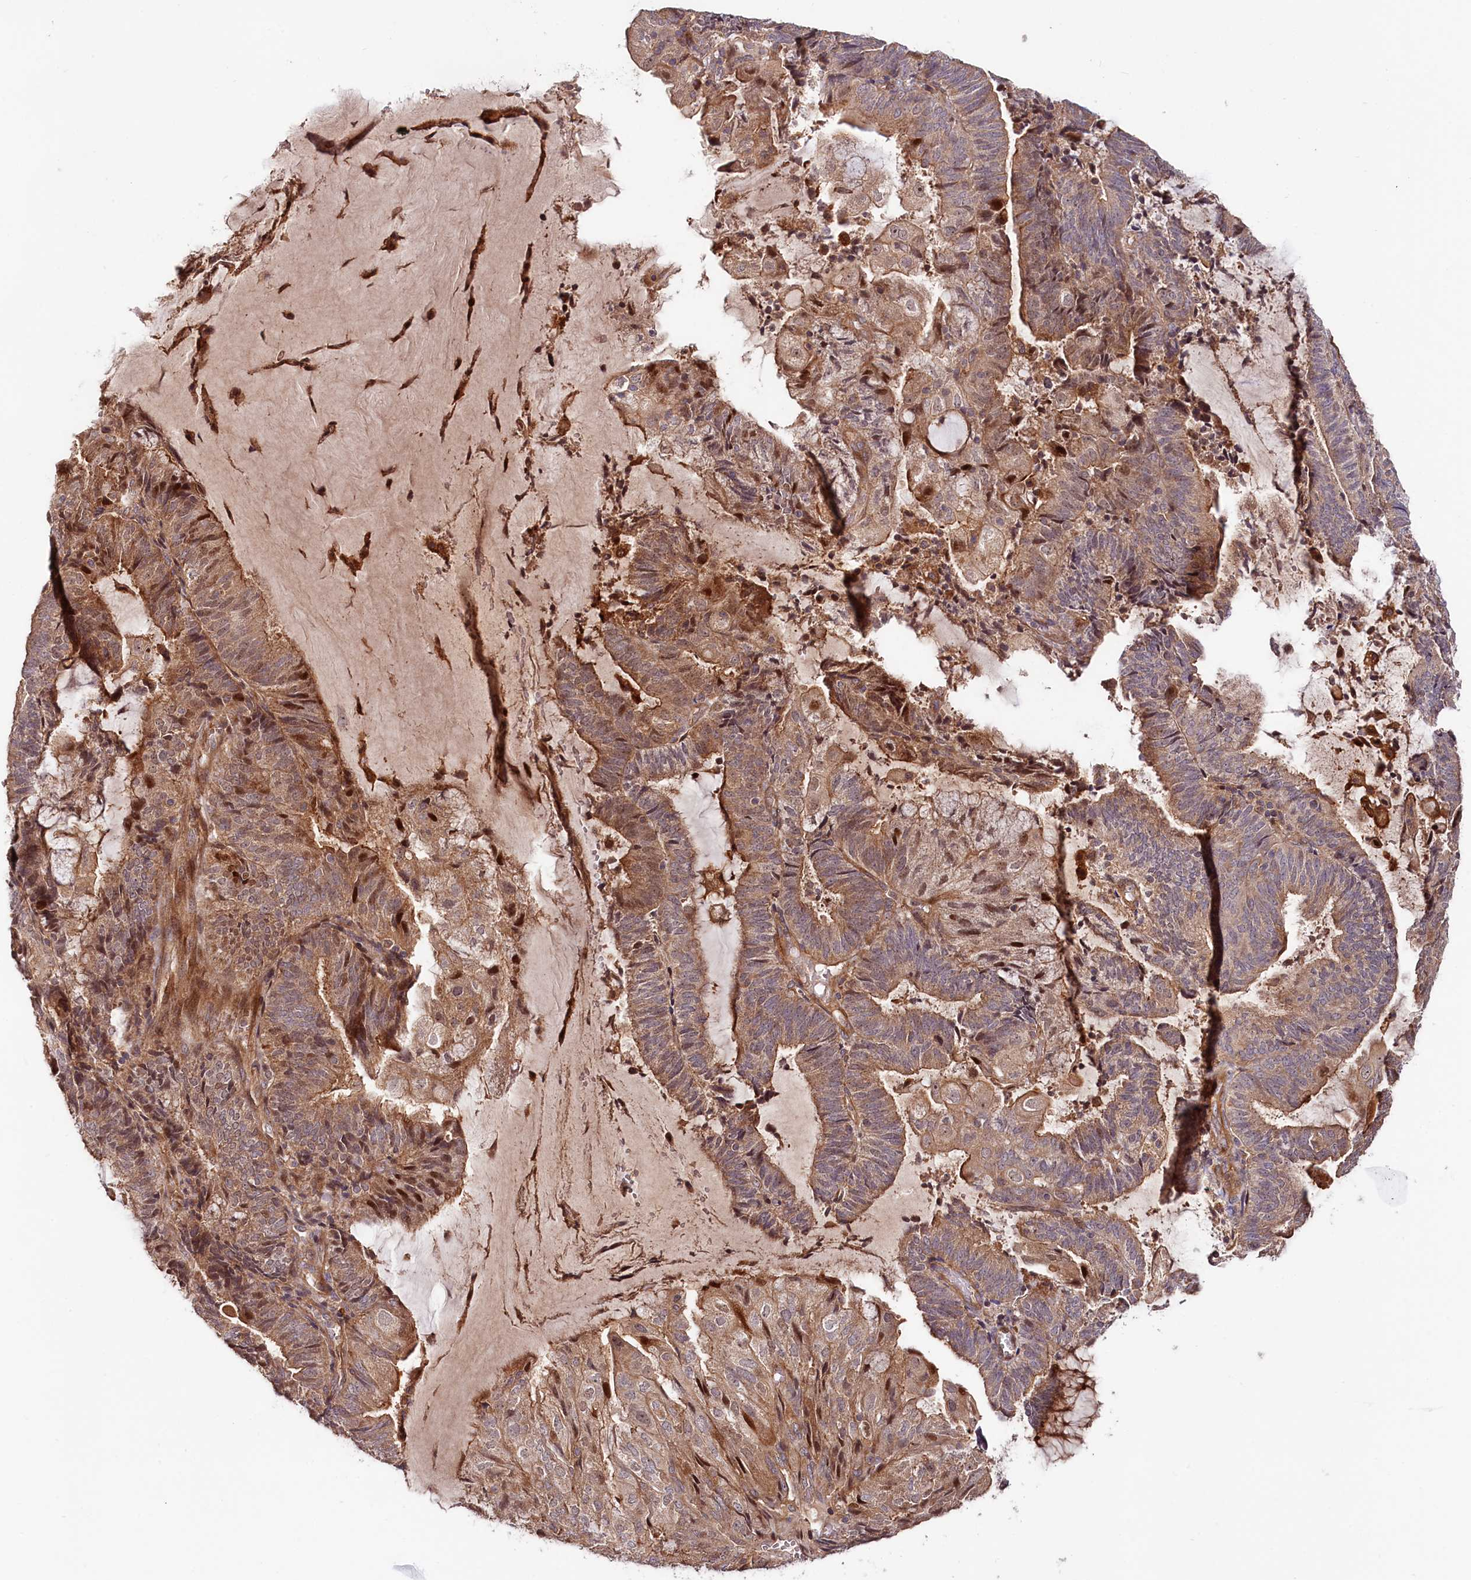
{"staining": {"intensity": "moderate", "quantity": "25%-75%", "location": "cytoplasmic/membranous,nuclear"}, "tissue": "endometrial cancer", "cell_type": "Tumor cells", "image_type": "cancer", "snomed": [{"axis": "morphology", "description": "Adenocarcinoma, NOS"}, {"axis": "topography", "description": "Endometrium"}], "caption": "Protein expression analysis of adenocarcinoma (endometrial) shows moderate cytoplasmic/membranous and nuclear positivity in approximately 25%-75% of tumor cells. (DAB IHC, brown staining for protein, blue staining for nuclei).", "gene": "NEDD1", "patient": {"sex": "female", "age": 81}}